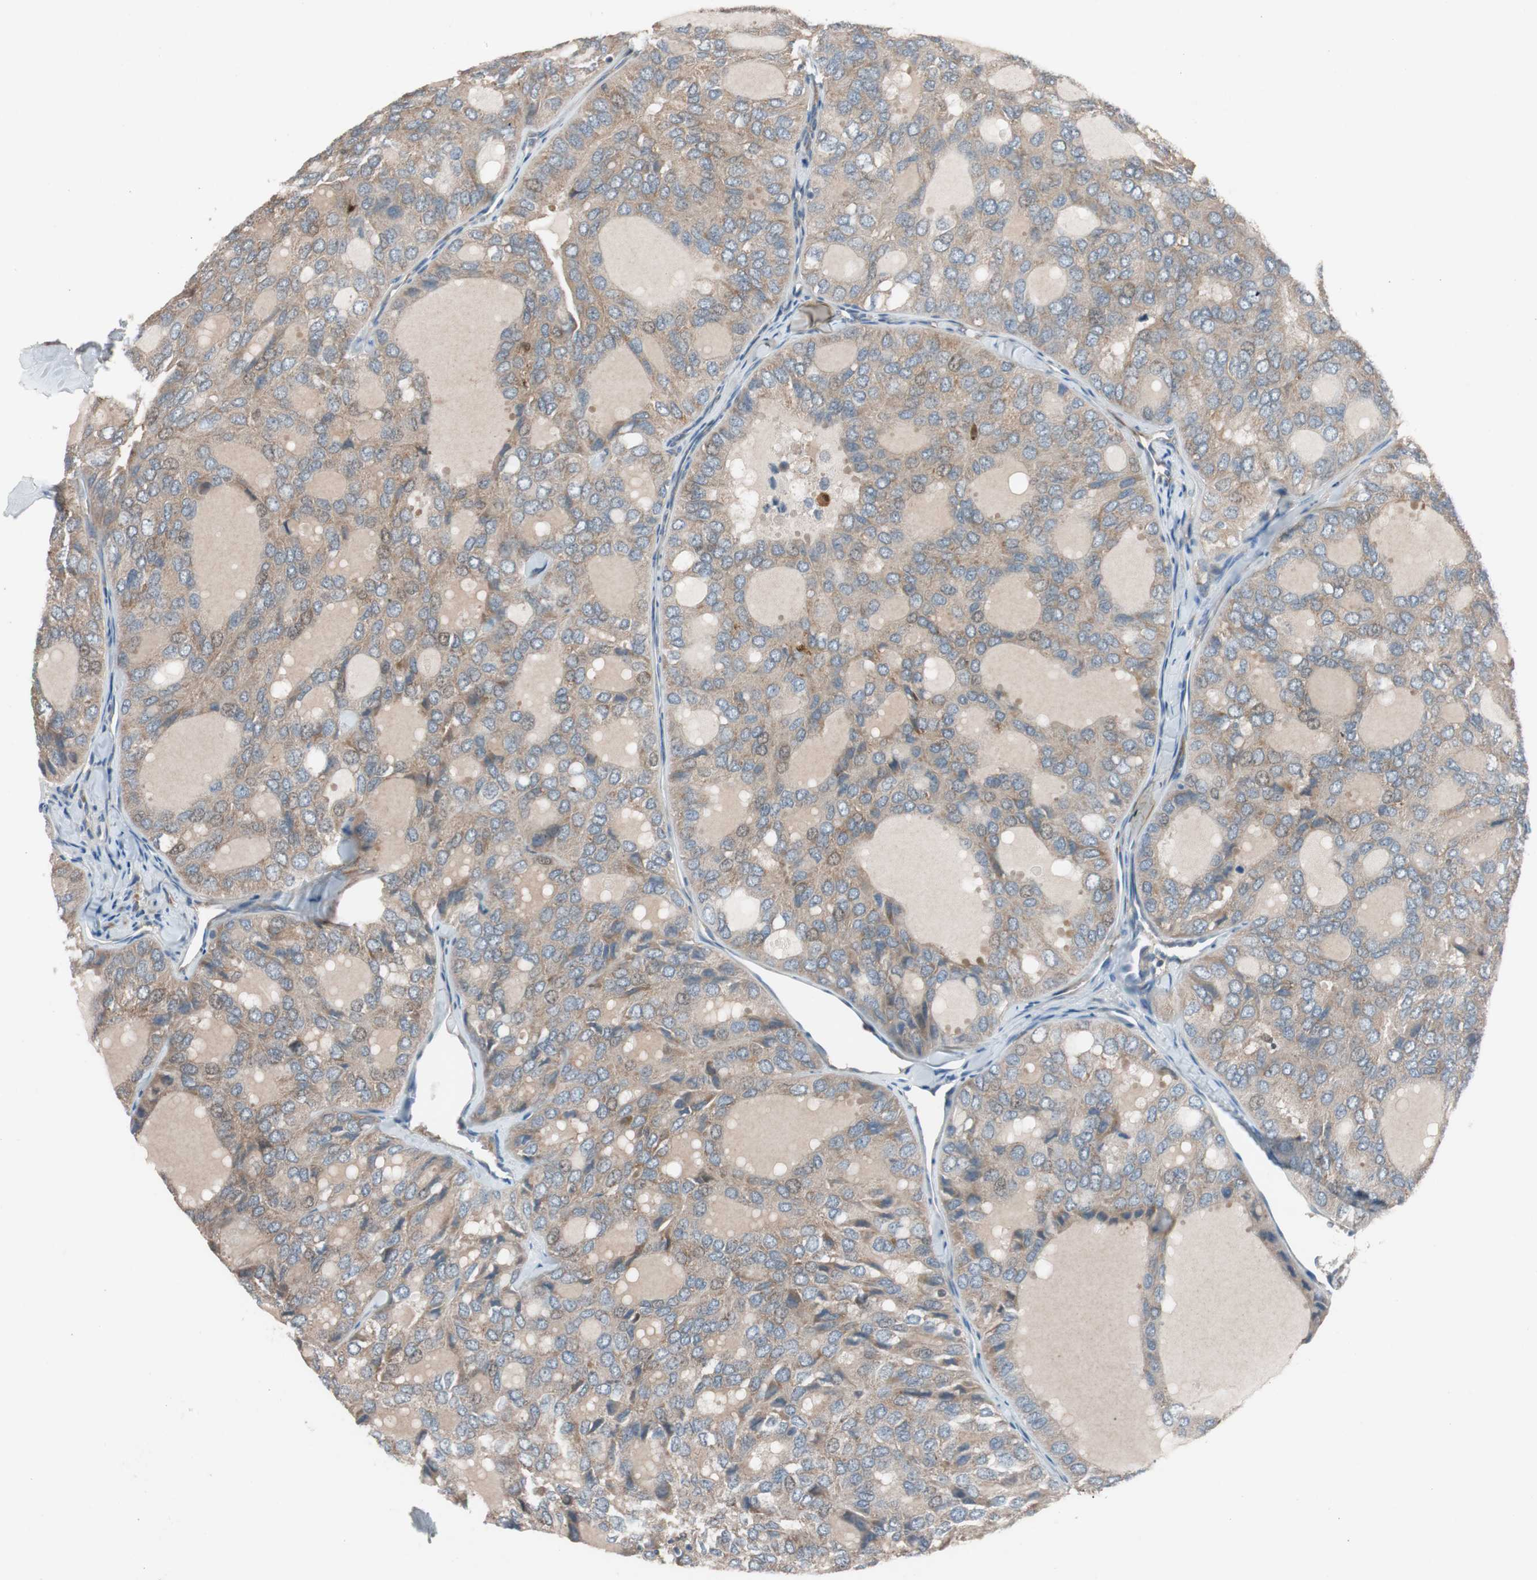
{"staining": {"intensity": "moderate", "quantity": ">75%", "location": "cytoplasmic/membranous"}, "tissue": "thyroid cancer", "cell_type": "Tumor cells", "image_type": "cancer", "snomed": [{"axis": "morphology", "description": "Follicular adenoma carcinoma, NOS"}, {"axis": "topography", "description": "Thyroid gland"}], "caption": "Protein expression by immunohistochemistry displays moderate cytoplasmic/membranous staining in about >75% of tumor cells in thyroid cancer (follicular adenoma carcinoma). (brown staining indicates protein expression, while blue staining denotes nuclei).", "gene": "FAAH", "patient": {"sex": "male", "age": 75}}